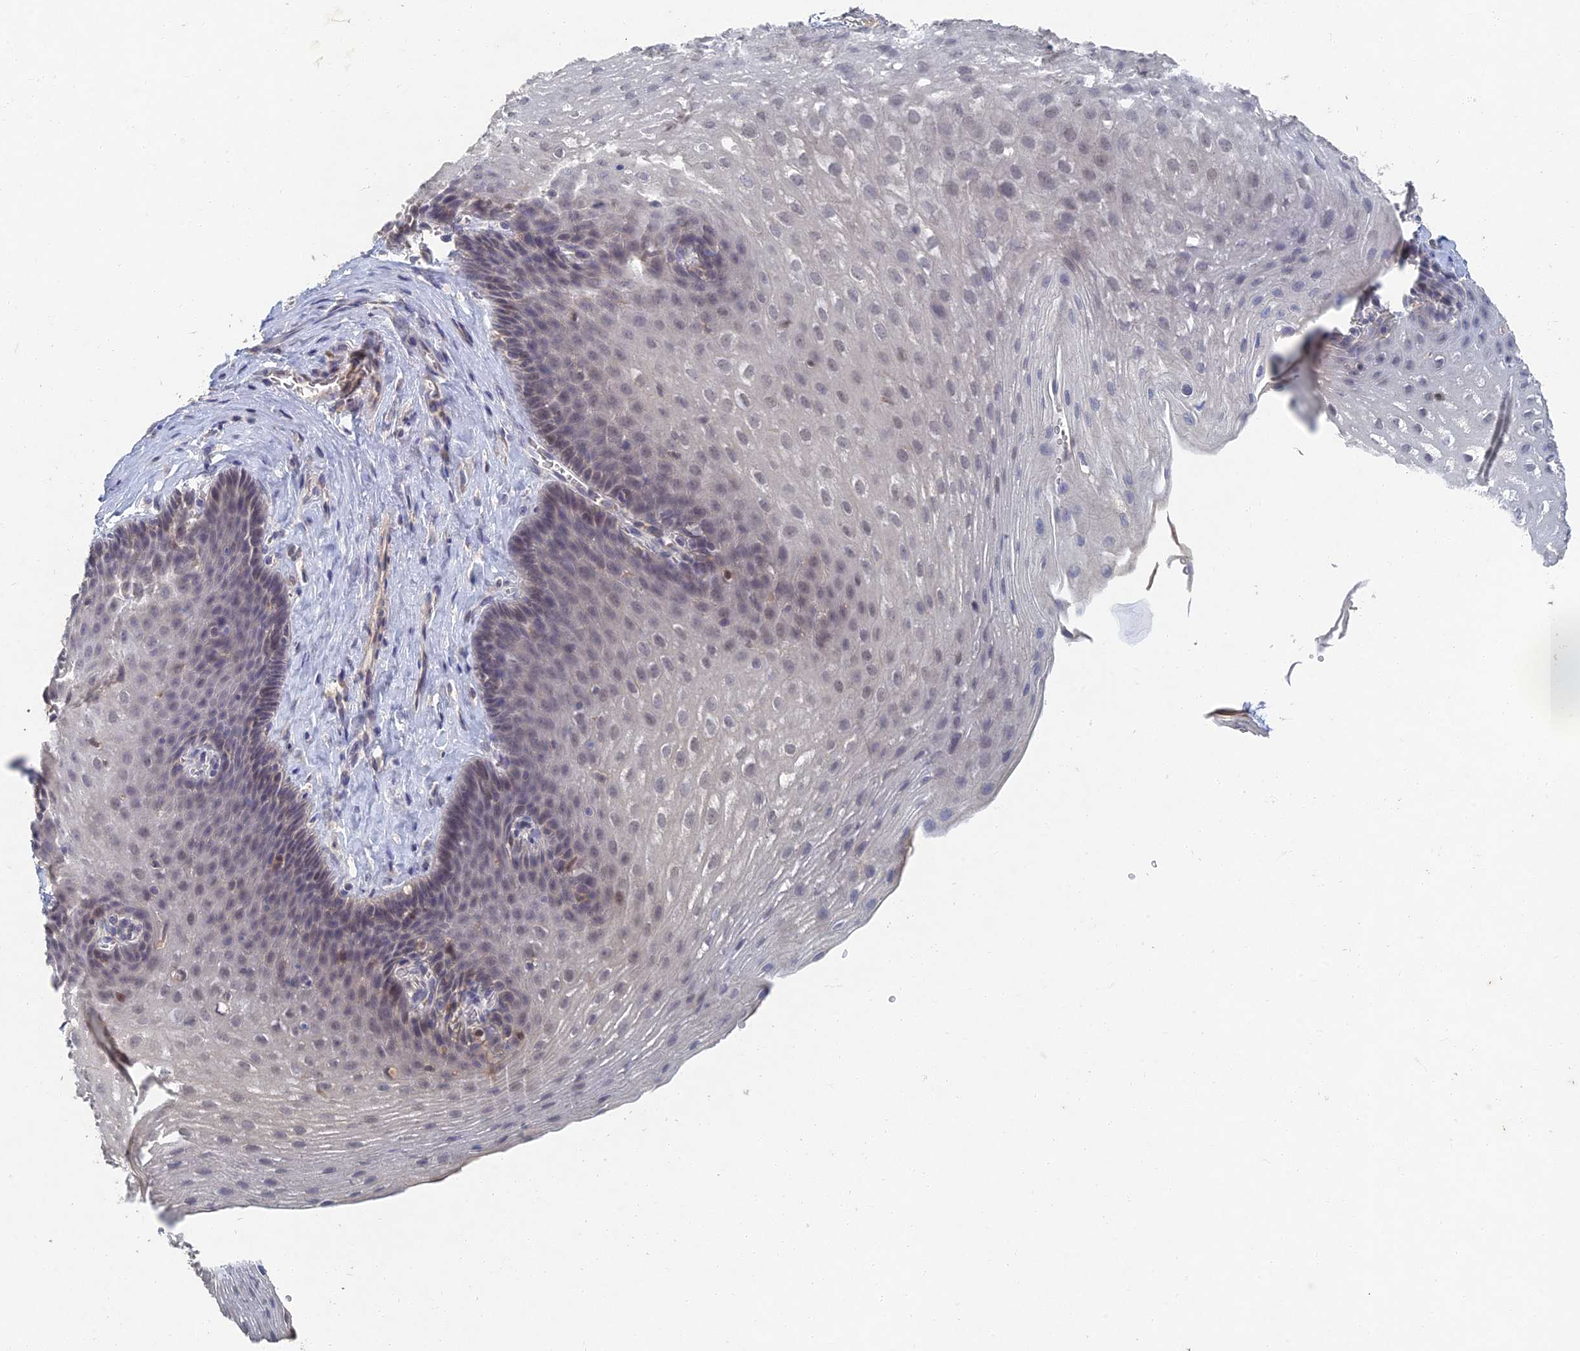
{"staining": {"intensity": "negative", "quantity": "none", "location": "none"}, "tissue": "esophagus", "cell_type": "Squamous epithelial cells", "image_type": "normal", "snomed": [{"axis": "morphology", "description": "Normal tissue, NOS"}, {"axis": "topography", "description": "Esophagus"}], "caption": "High power microscopy image of an immunohistochemistry photomicrograph of unremarkable esophagus, revealing no significant expression in squamous epithelial cells.", "gene": "GNA15", "patient": {"sex": "female", "age": 66}}